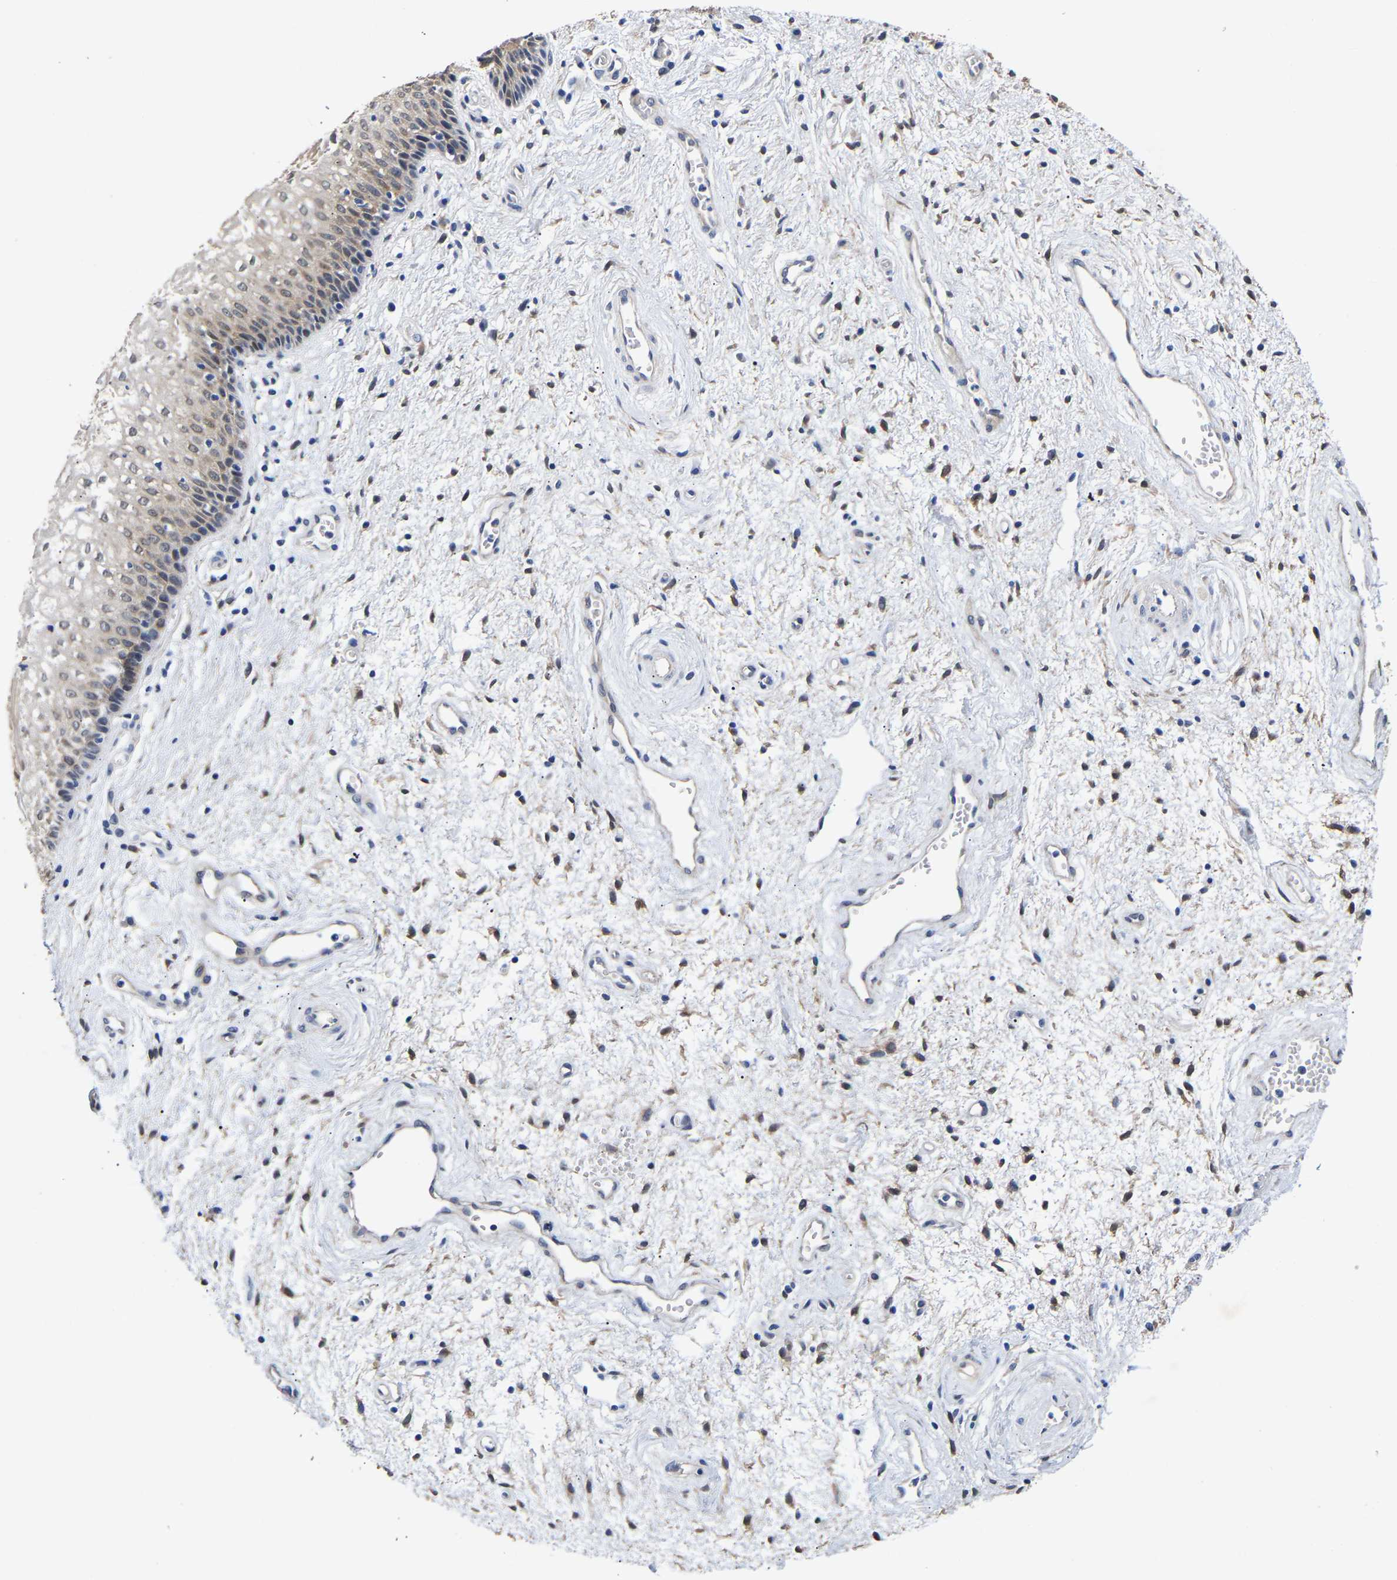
{"staining": {"intensity": "weak", "quantity": "25%-75%", "location": "cytoplasmic/membranous"}, "tissue": "vagina", "cell_type": "Squamous epithelial cells", "image_type": "normal", "snomed": [{"axis": "morphology", "description": "Normal tissue, NOS"}, {"axis": "topography", "description": "Vagina"}], "caption": "Weak cytoplasmic/membranous protein expression is seen in approximately 25%-75% of squamous epithelial cells in vagina. The protein of interest is stained brown, and the nuclei are stained in blue (DAB IHC with brightfield microscopy, high magnification).", "gene": "CCDC6", "patient": {"sex": "female", "age": 34}}